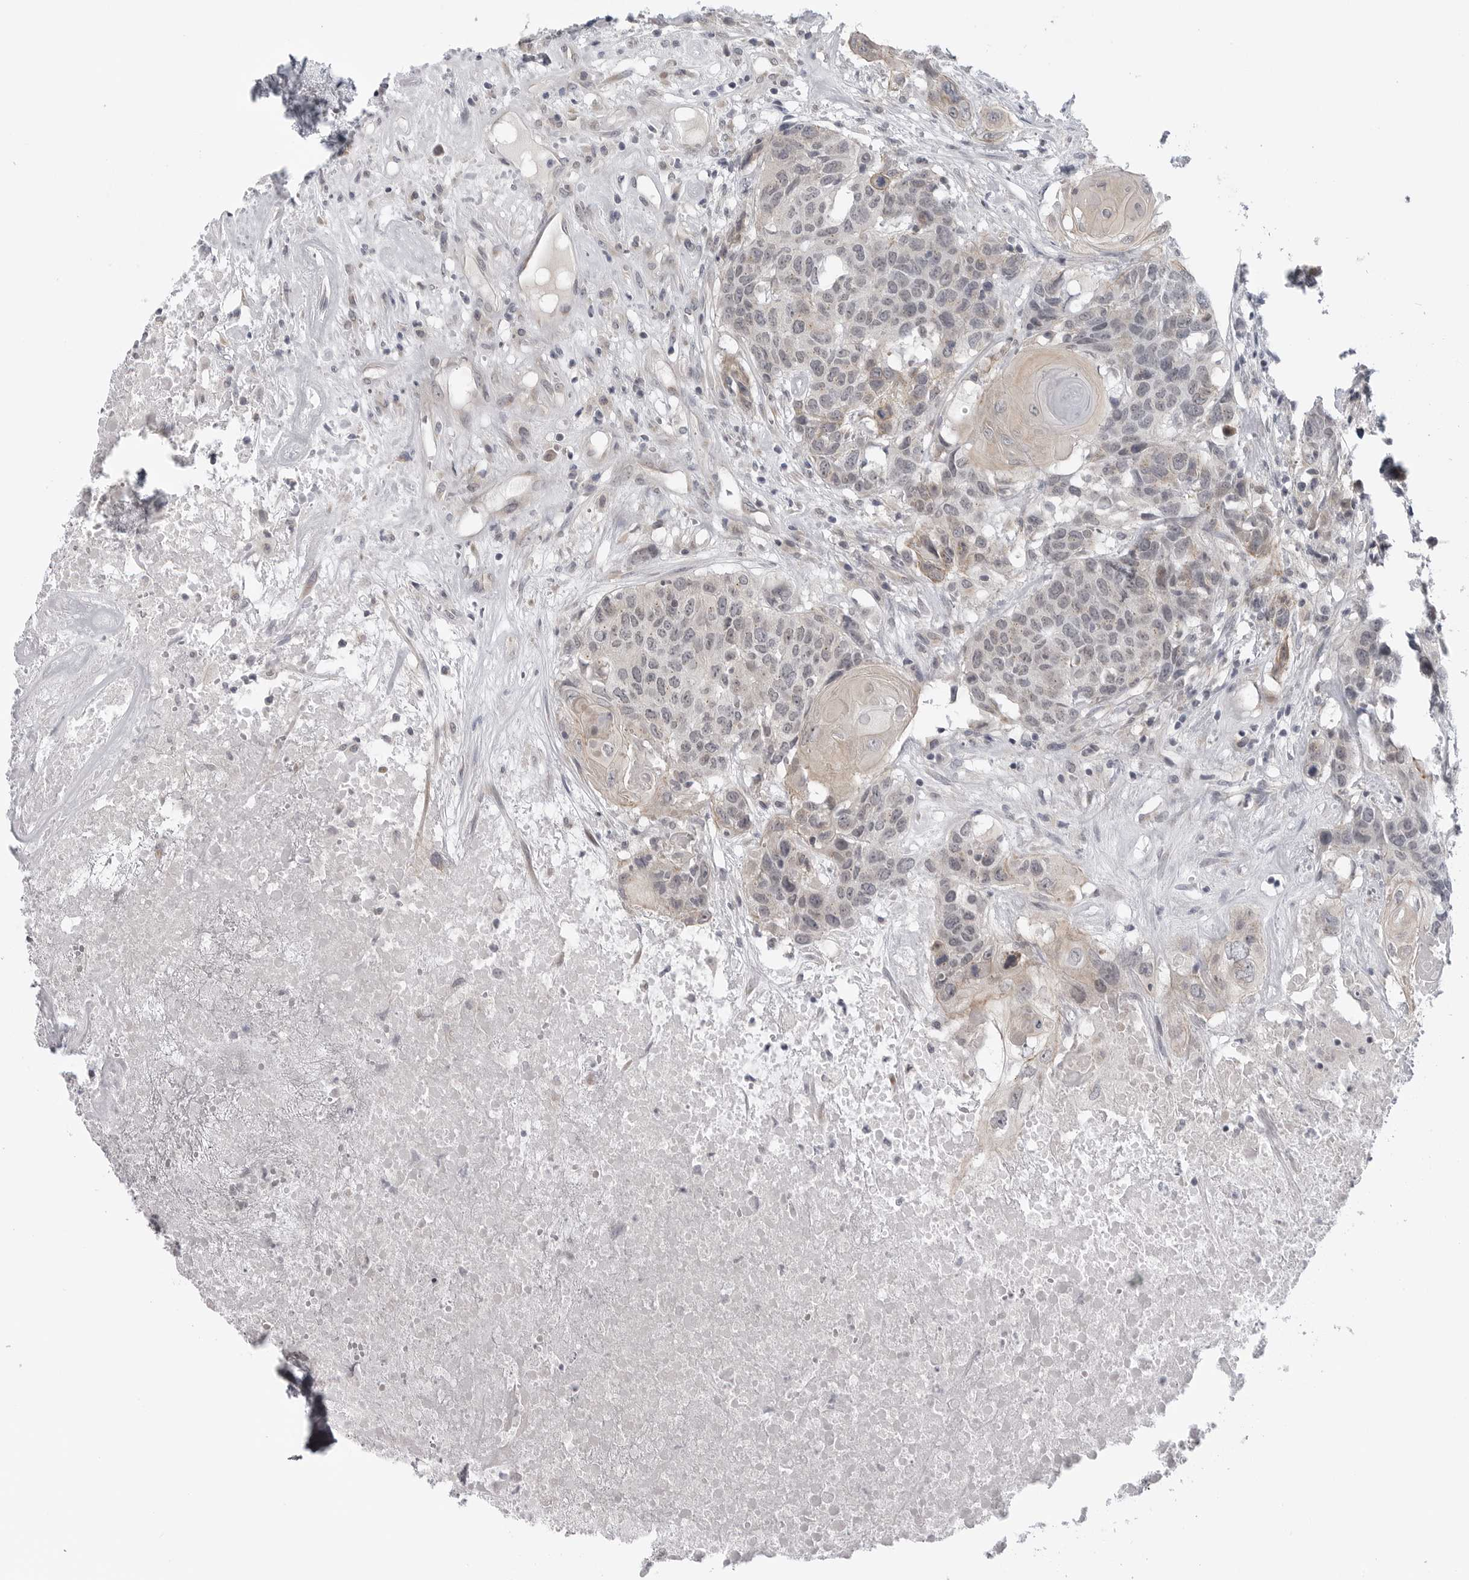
{"staining": {"intensity": "negative", "quantity": "none", "location": "none"}, "tissue": "head and neck cancer", "cell_type": "Tumor cells", "image_type": "cancer", "snomed": [{"axis": "morphology", "description": "Squamous cell carcinoma, NOS"}, {"axis": "topography", "description": "Head-Neck"}], "caption": "Image shows no significant protein expression in tumor cells of head and neck cancer (squamous cell carcinoma).", "gene": "LRRC45", "patient": {"sex": "male", "age": 66}}